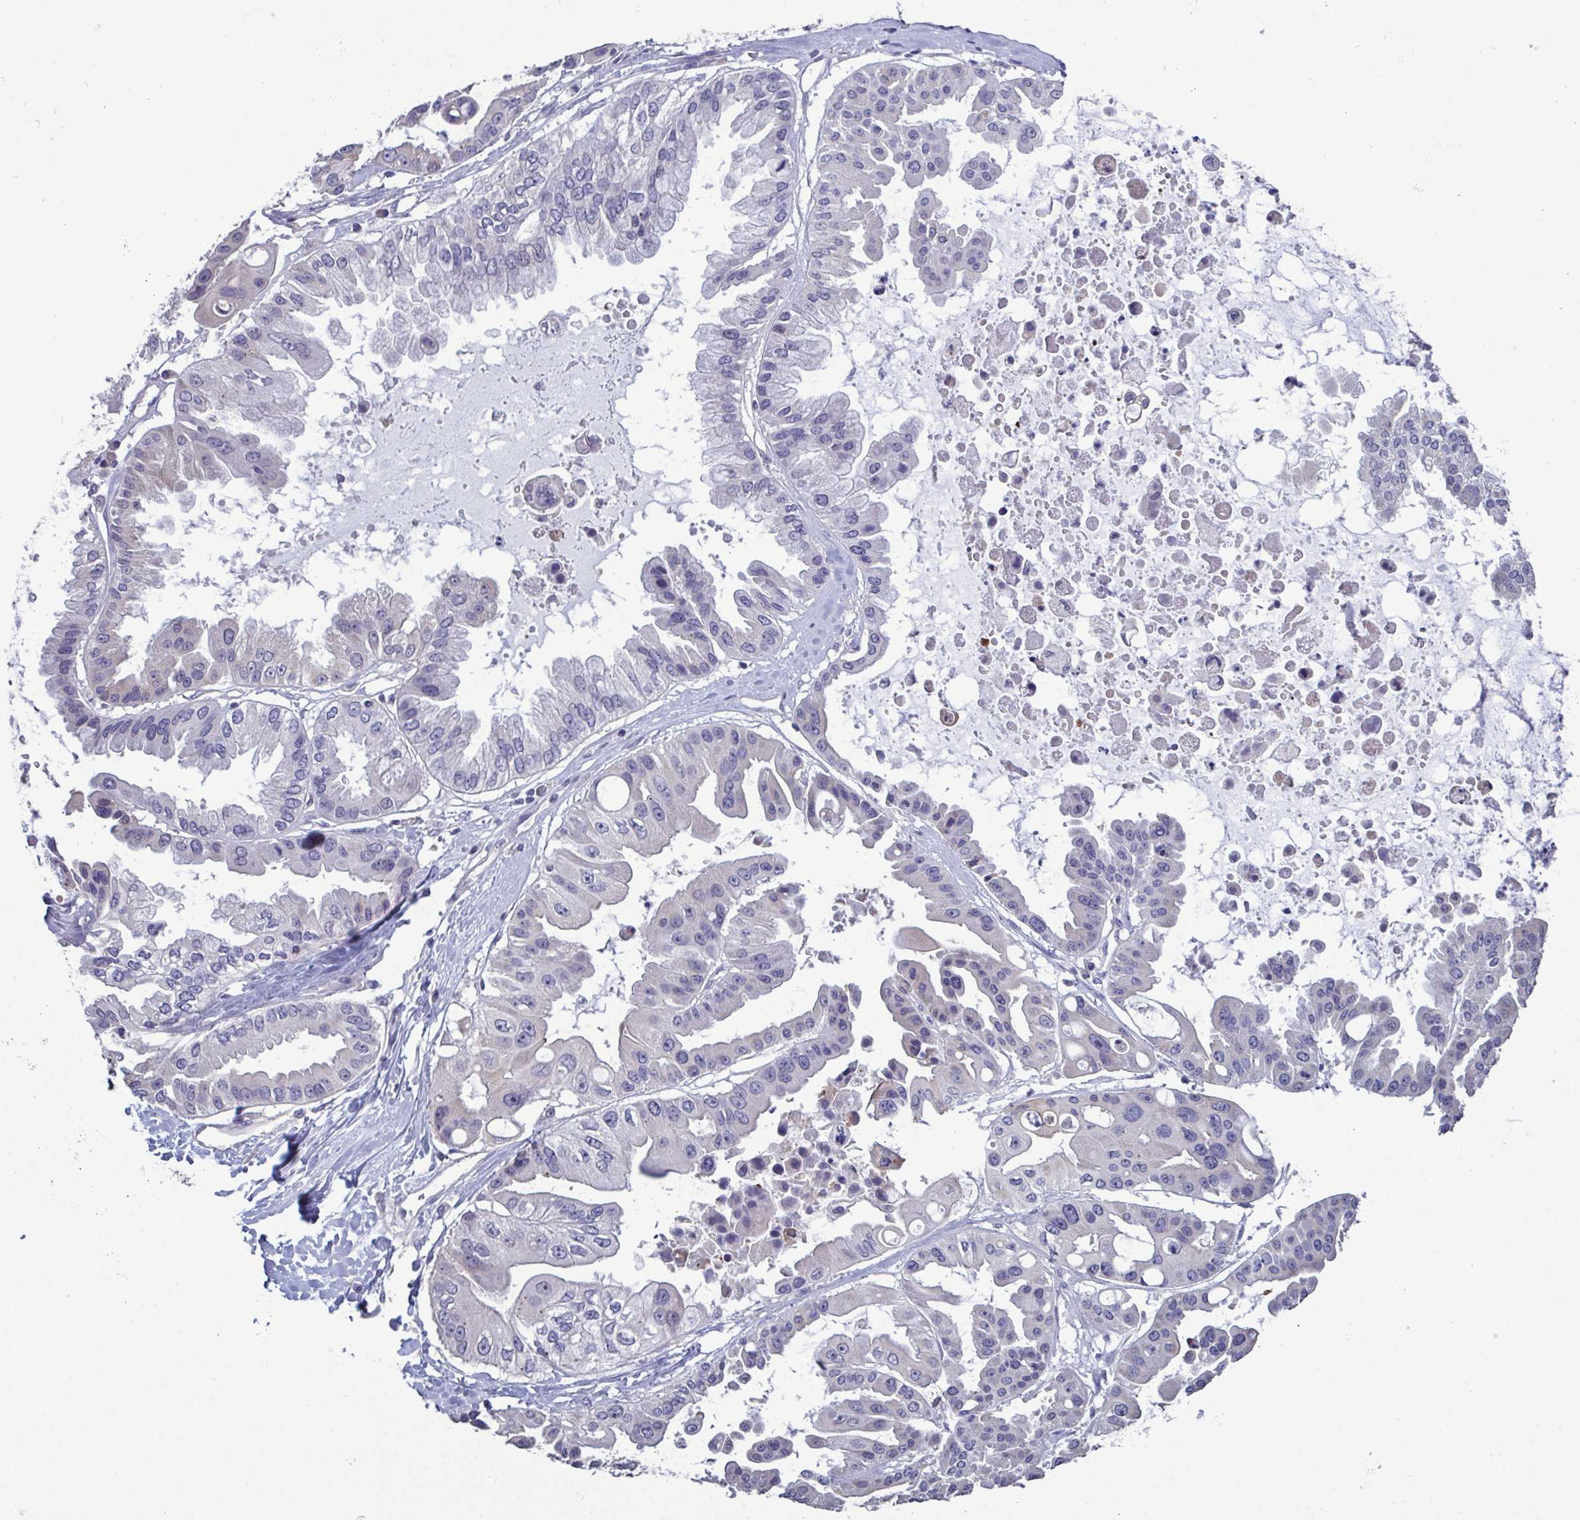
{"staining": {"intensity": "negative", "quantity": "none", "location": "none"}, "tissue": "ovarian cancer", "cell_type": "Tumor cells", "image_type": "cancer", "snomed": [{"axis": "morphology", "description": "Cystadenocarcinoma, serous, NOS"}, {"axis": "topography", "description": "Ovary"}], "caption": "Protein analysis of ovarian cancer (serous cystadenocarcinoma) displays no significant staining in tumor cells.", "gene": "GLDC", "patient": {"sex": "female", "age": 56}}